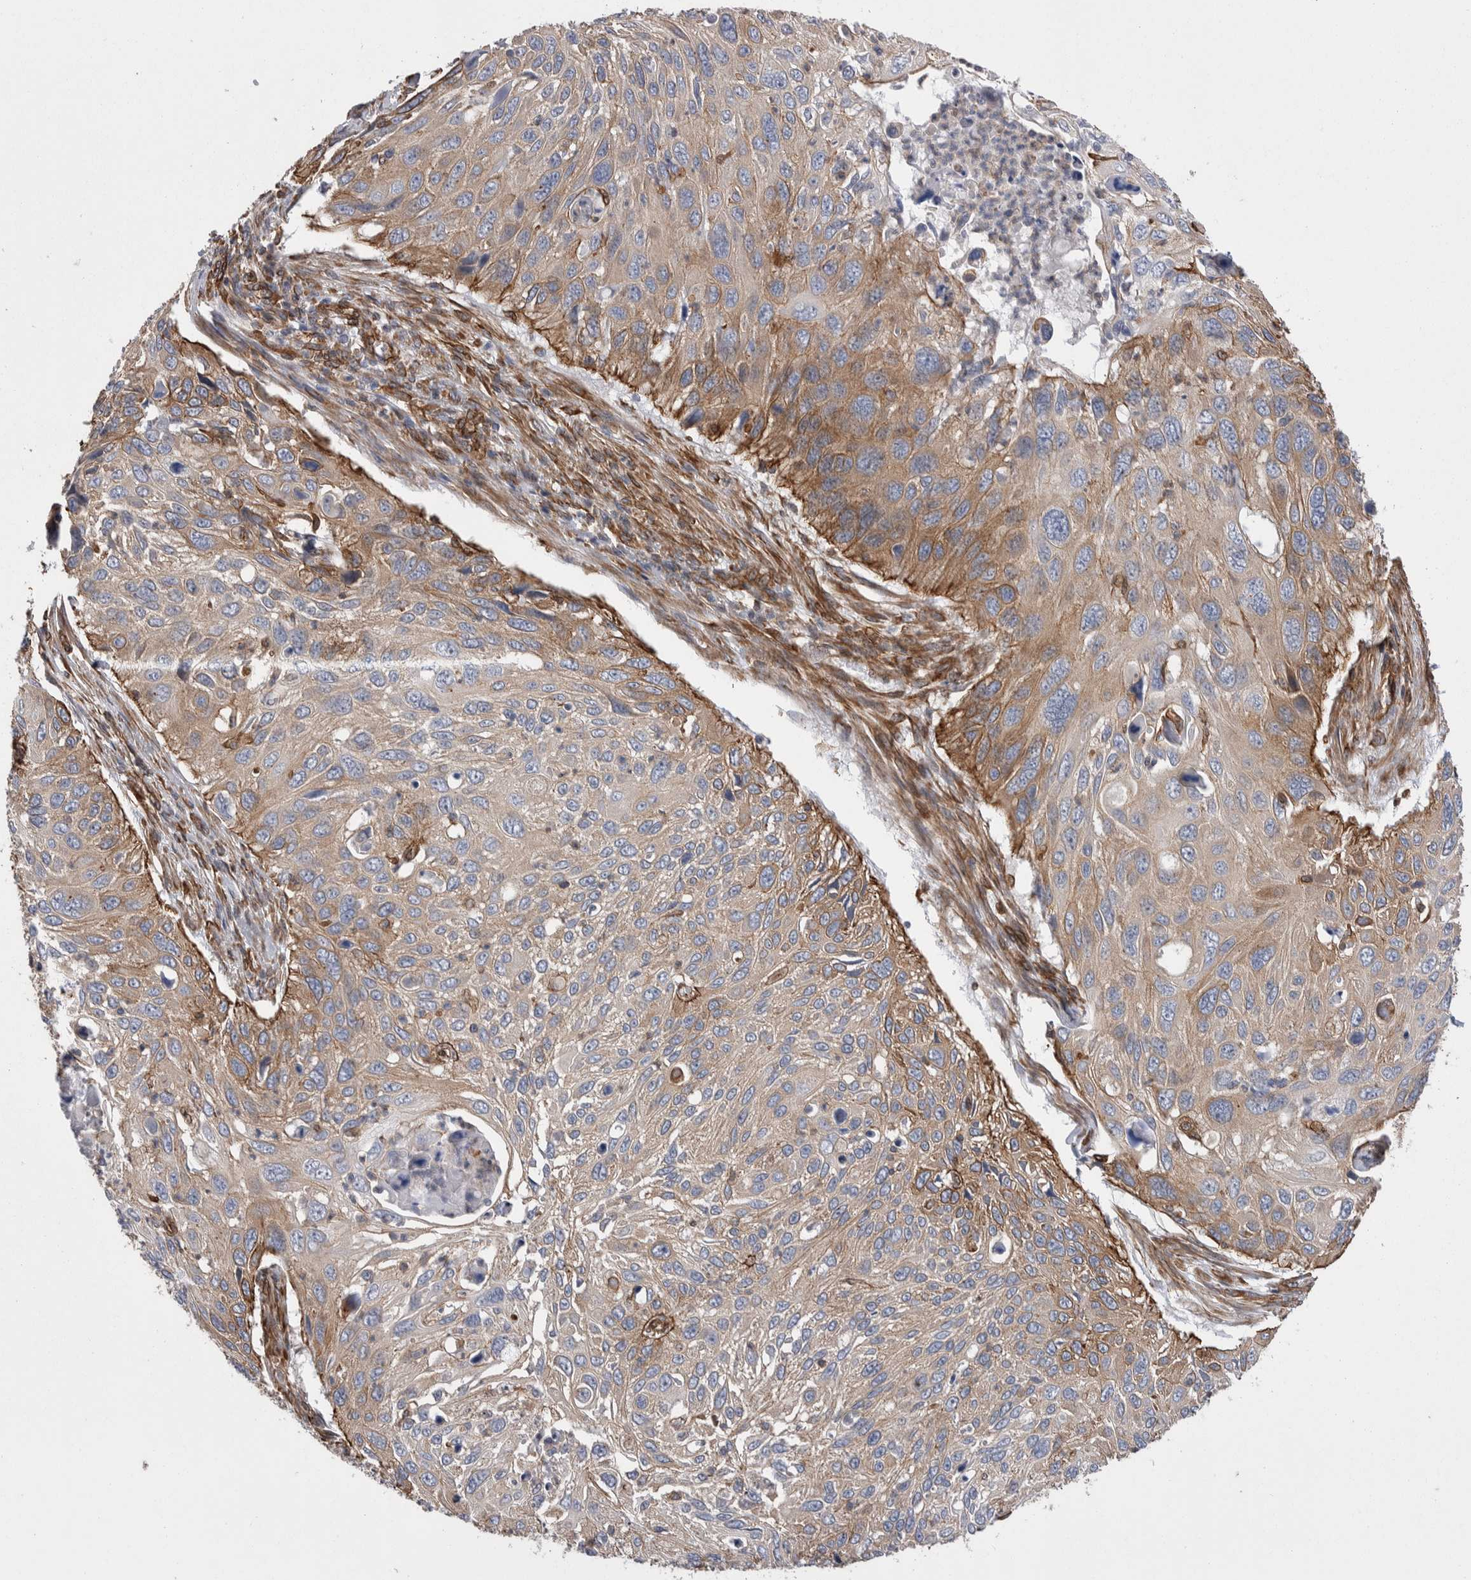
{"staining": {"intensity": "moderate", "quantity": "25%-75%", "location": "cytoplasmic/membranous"}, "tissue": "cervical cancer", "cell_type": "Tumor cells", "image_type": "cancer", "snomed": [{"axis": "morphology", "description": "Squamous cell carcinoma, NOS"}, {"axis": "topography", "description": "Cervix"}], "caption": "Immunohistochemistry (IHC) (DAB) staining of cervical squamous cell carcinoma reveals moderate cytoplasmic/membranous protein positivity in approximately 25%-75% of tumor cells.", "gene": "KIF12", "patient": {"sex": "female", "age": 70}}